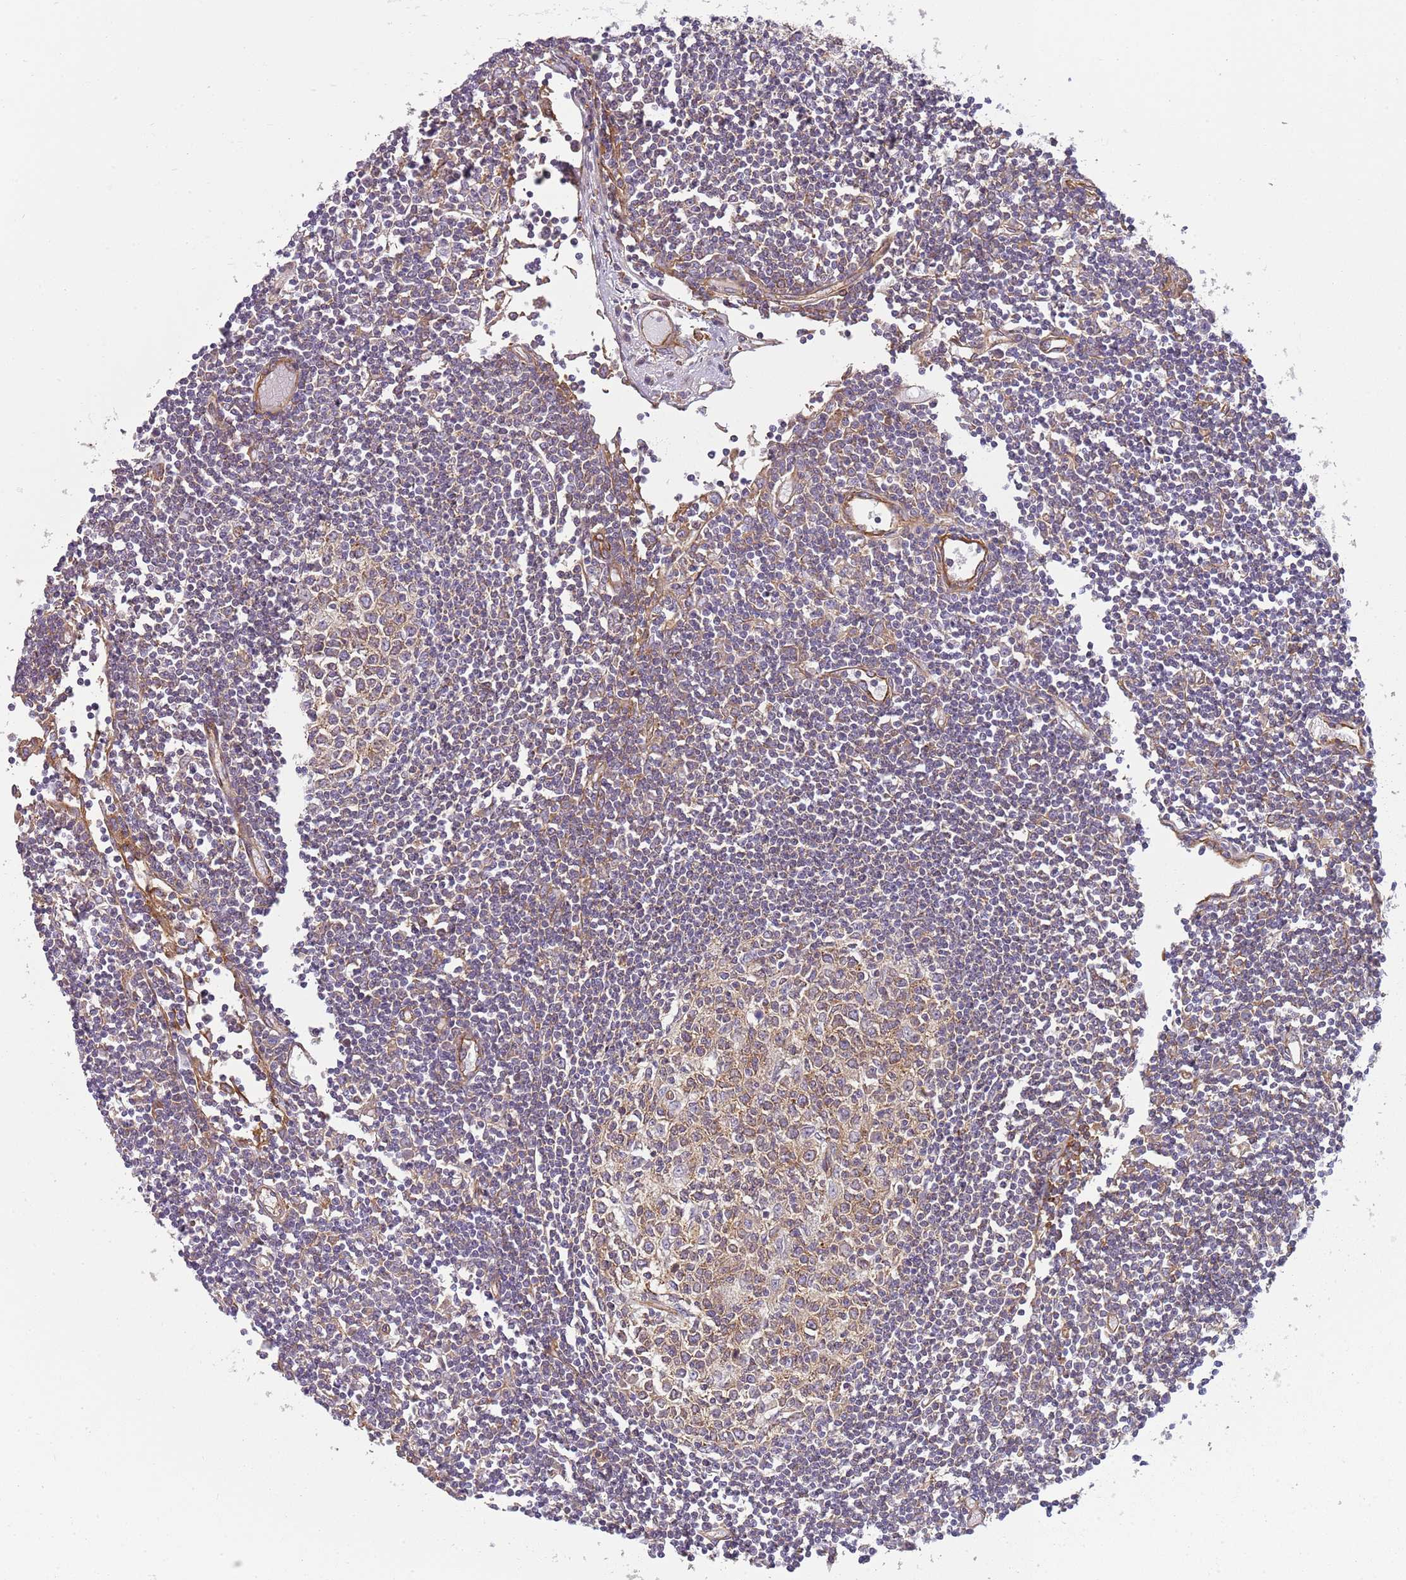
{"staining": {"intensity": "moderate", "quantity": "25%-75%", "location": "cytoplasmic/membranous"}, "tissue": "lymph node", "cell_type": "Germinal center cells", "image_type": "normal", "snomed": [{"axis": "morphology", "description": "Normal tissue, NOS"}, {"axis": "topography", "description": "Lymph node"}], "caption": "Lymph node stained with a brown dye displays moderate cytoplasmic/membranous positive staining in approximately 25%-75% of germinal center cells.", "gene": "SNX1", "patient": {"sex": "female", "age": 11}}